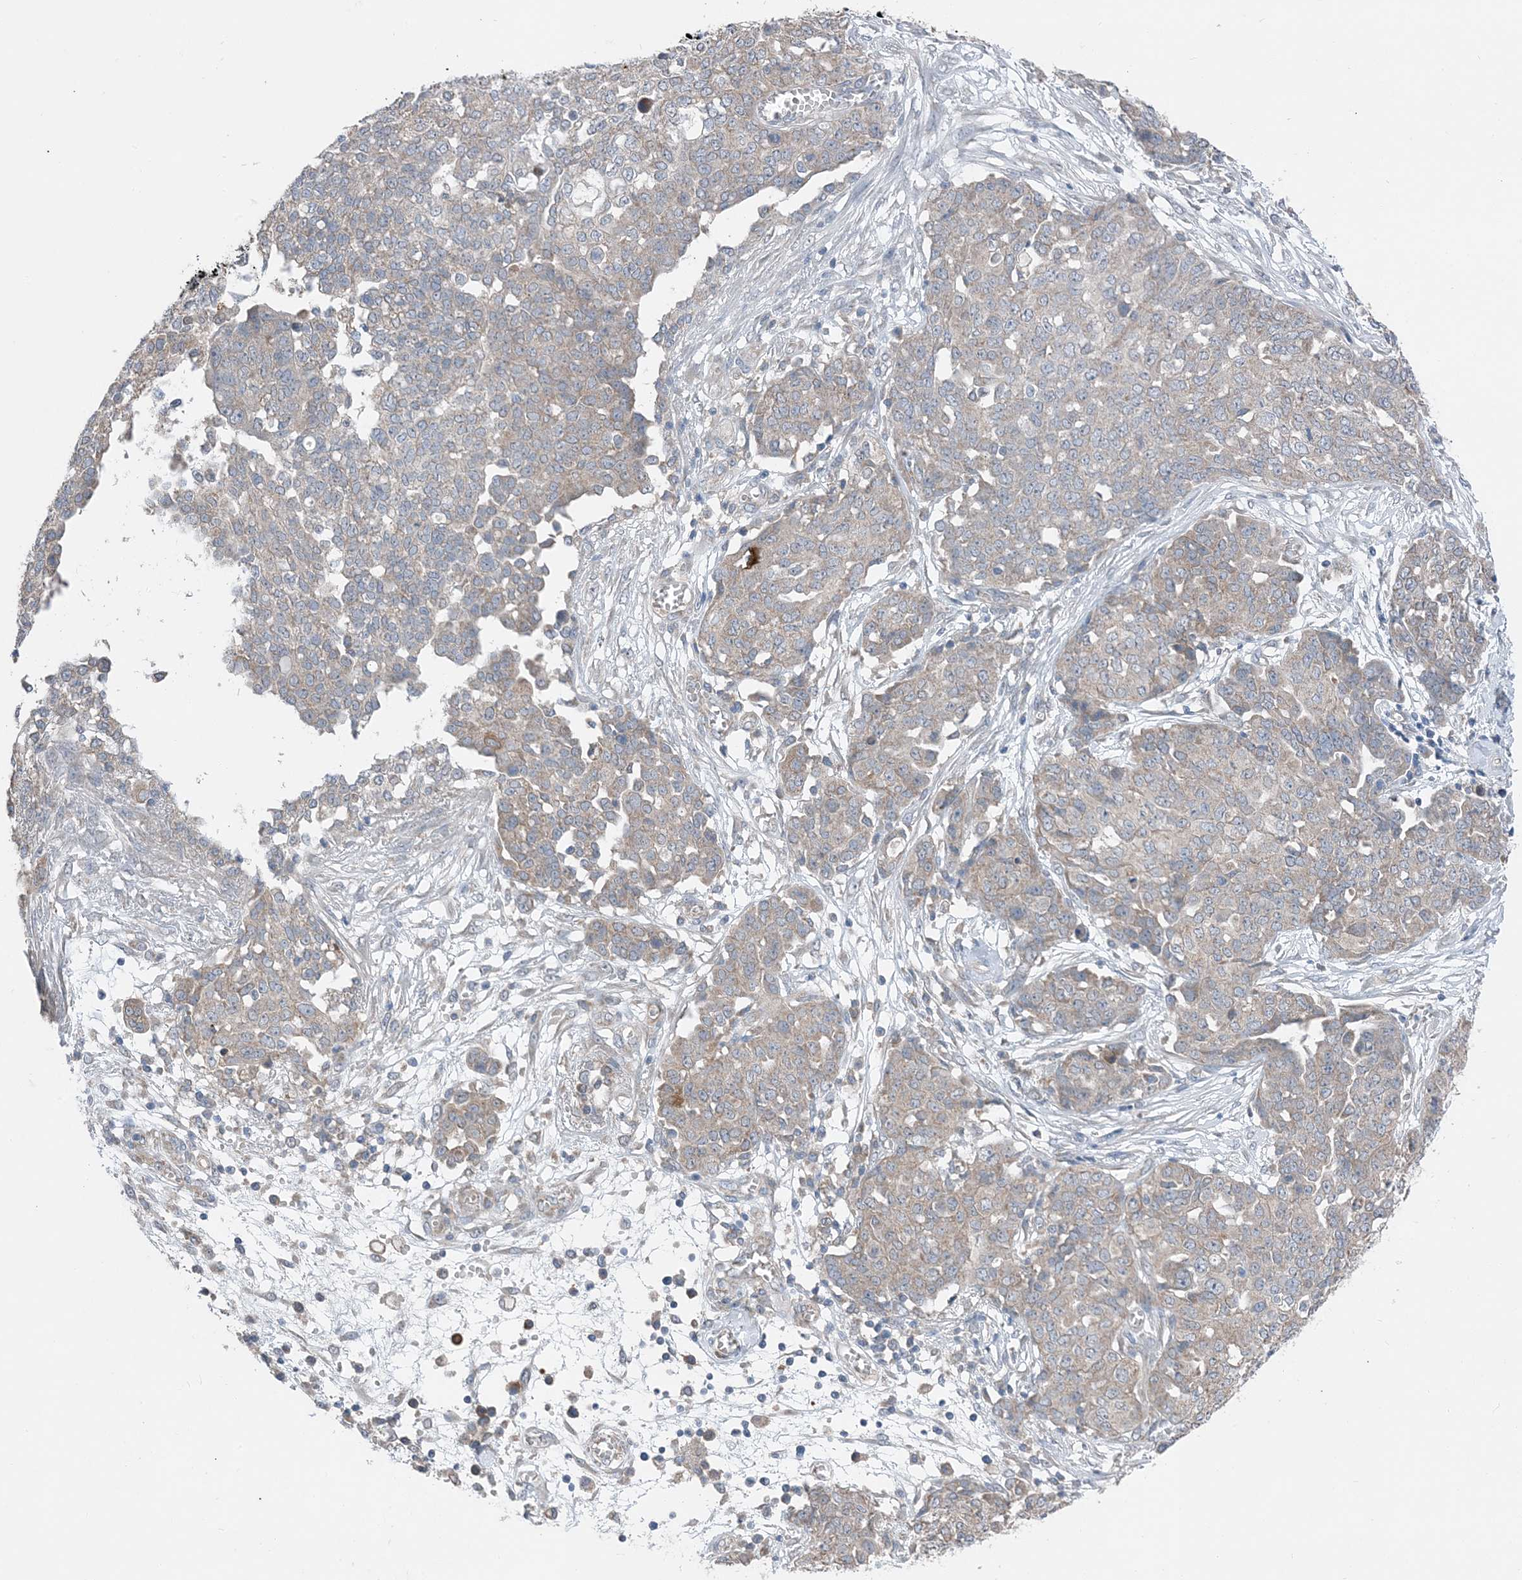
{"staining": {"intensity": "weak", "quantity": "<25%", "location": "cytoplasmic/membranous"}, "tissue": "ovarian cancer", "cell_type": "Tumor cells", "image_type": "cancer", "snomed": [{"axis": "morphology", "description": "Cystadenocarcinoma, serous, NOS"}, {"axis": "topography", "description": "Soft tissue"}, {"axis": "topography", "description": "Ovary"}], "caption": "Tumor cells are negative for protein expression in human ovarian serous cystadenocarcinoma.", "gene": "DHX30", "patient": {"sex": "female", "age": 57}}